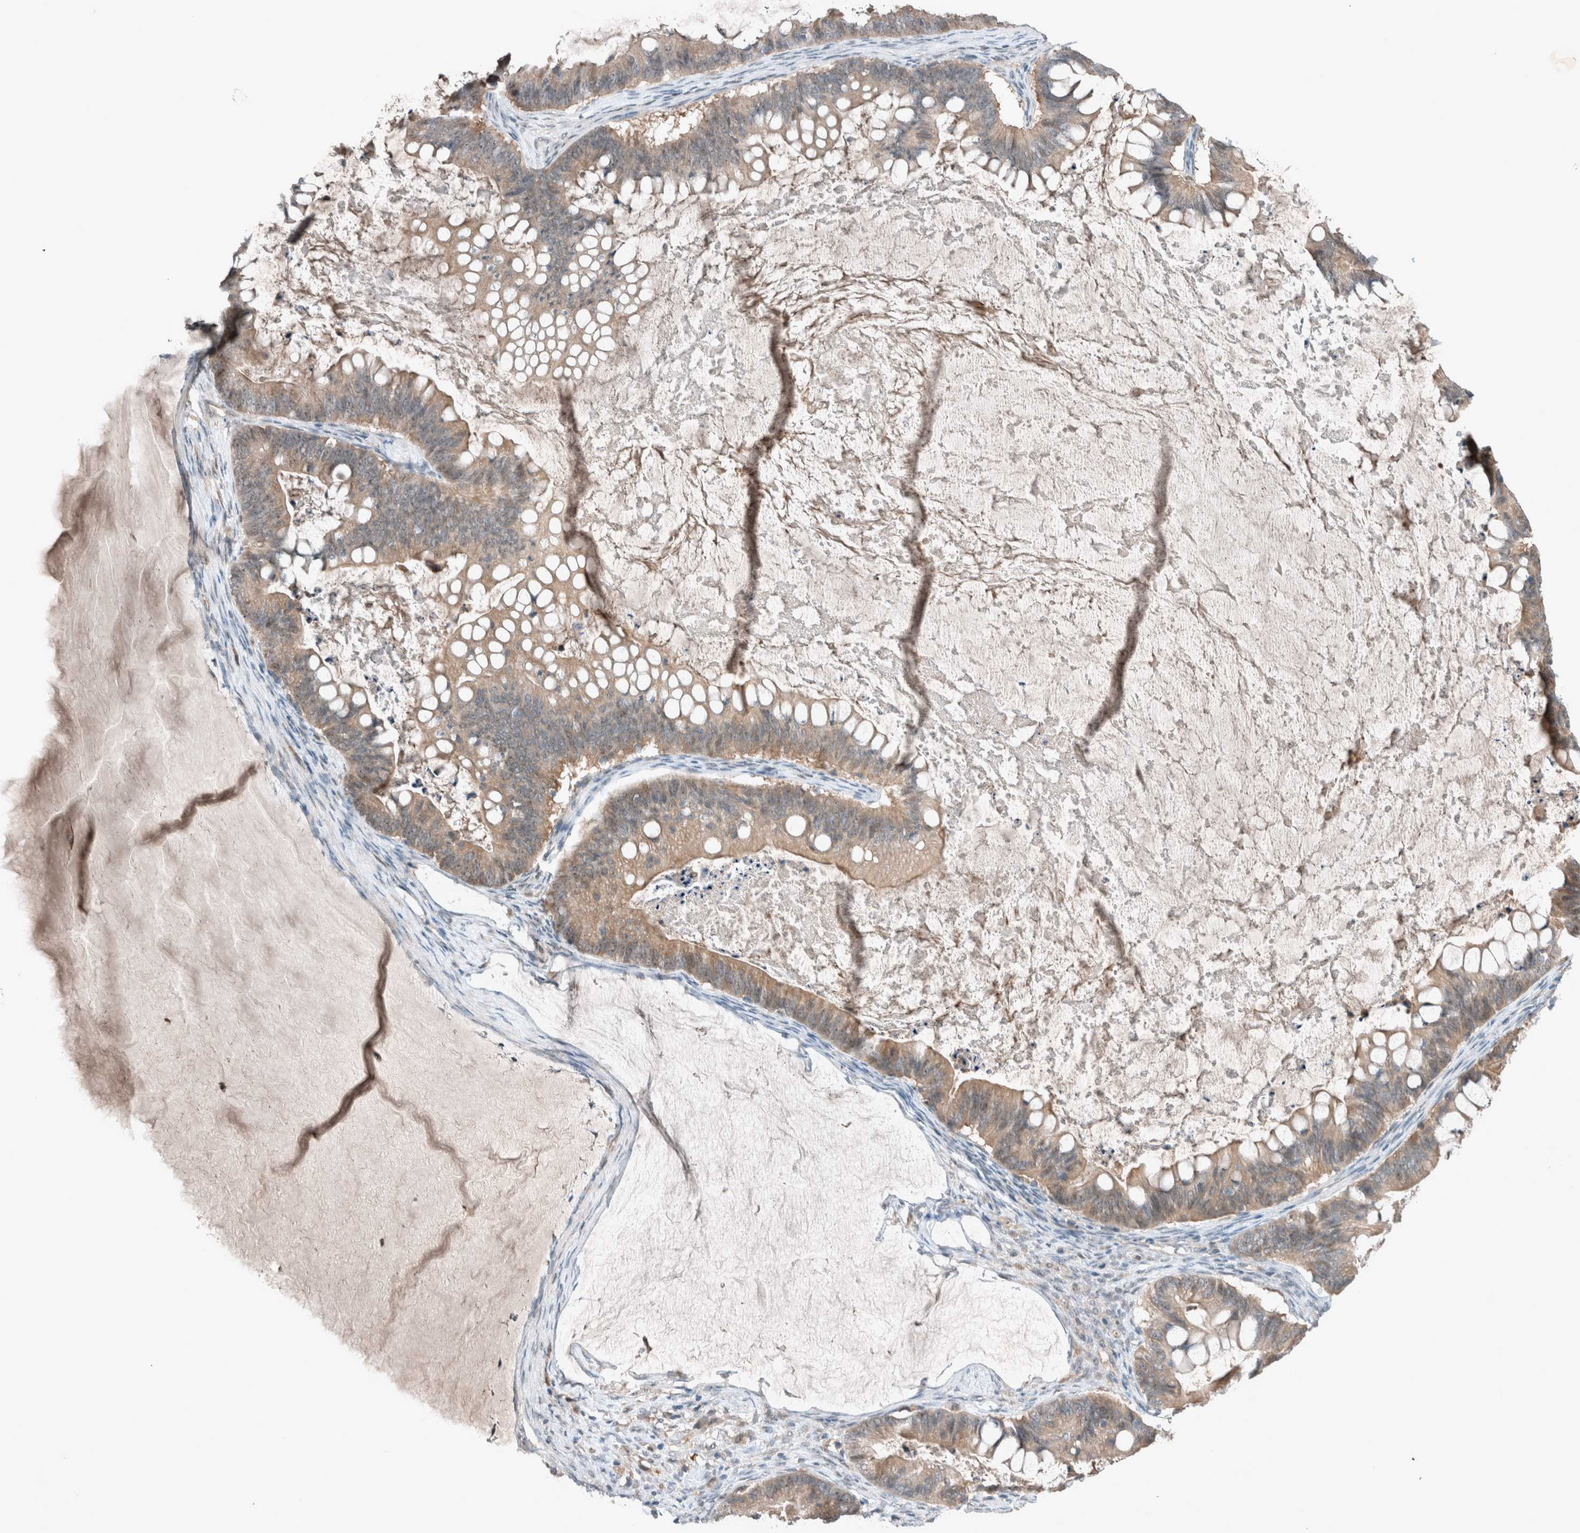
{"staining": {"intensity": "weak", "quantity": ">75%", "location": "cytoplasmic/membranous"}, "tissue": "ovarian cancer", "cell_type": "Tumor cells", "image_type": "cancer", "snomed": [{"axis": "morphology", "description": "Cystadenocarcinoma, mucinous, NOS"}, {"axis": "topography", "description": "Ovary"}], "caption": "A high-resolution image shows immunohistochemistry (IHC) staining of ovarian cancer (mucinous cystadenocarcinoma), which reveals weak cytoplasmic/membranous expression in about >75% of tumor cells.", "gene": "RALGDS", "patient": {"sex": "female", "age": 61}}